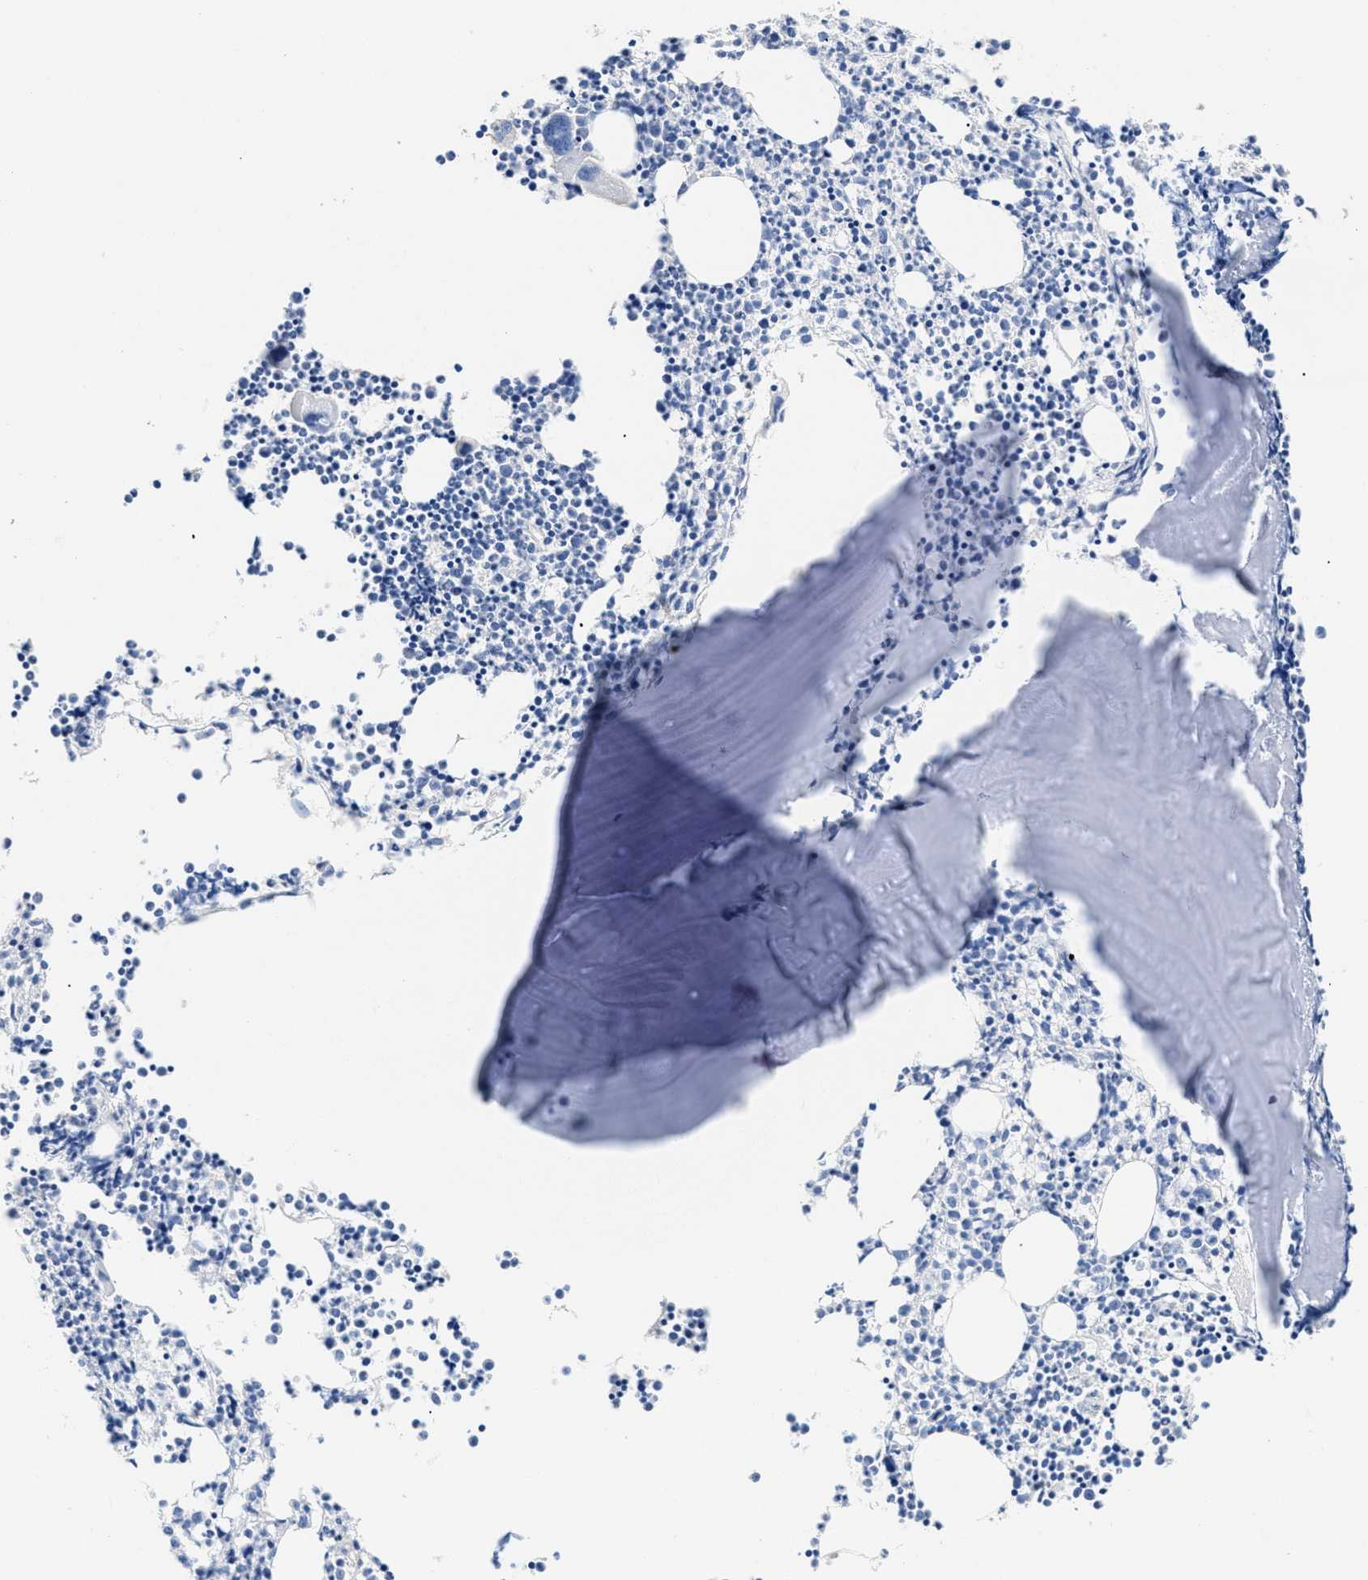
{"staining": {"intensity": "negative", "quantity": "none", "location": "none"}, "tissue": "bone marrow", "cell_type": "Hematopoietic cells", "image_type": "normal", "snomed": [{"axis": "morphology", "description": "Normal tissue, NOS"}, {"axis": "morphology", "description": "Inflammation, NOS"}, {"axis": "topography", "description": "Bone marrow"}], "caption": "Immunohistochemistry histopathology image of benign human bone marrow stained for a protein (brown), which displays no expression in hematopoietic cells. The staining is performed using DAB (3,3'-diaminobenzidine) brown chromogen with nuclei counter-stained in using hematoxylin.", "gene": "DLC1", "patient": {"sex": "female", "age": 53}}